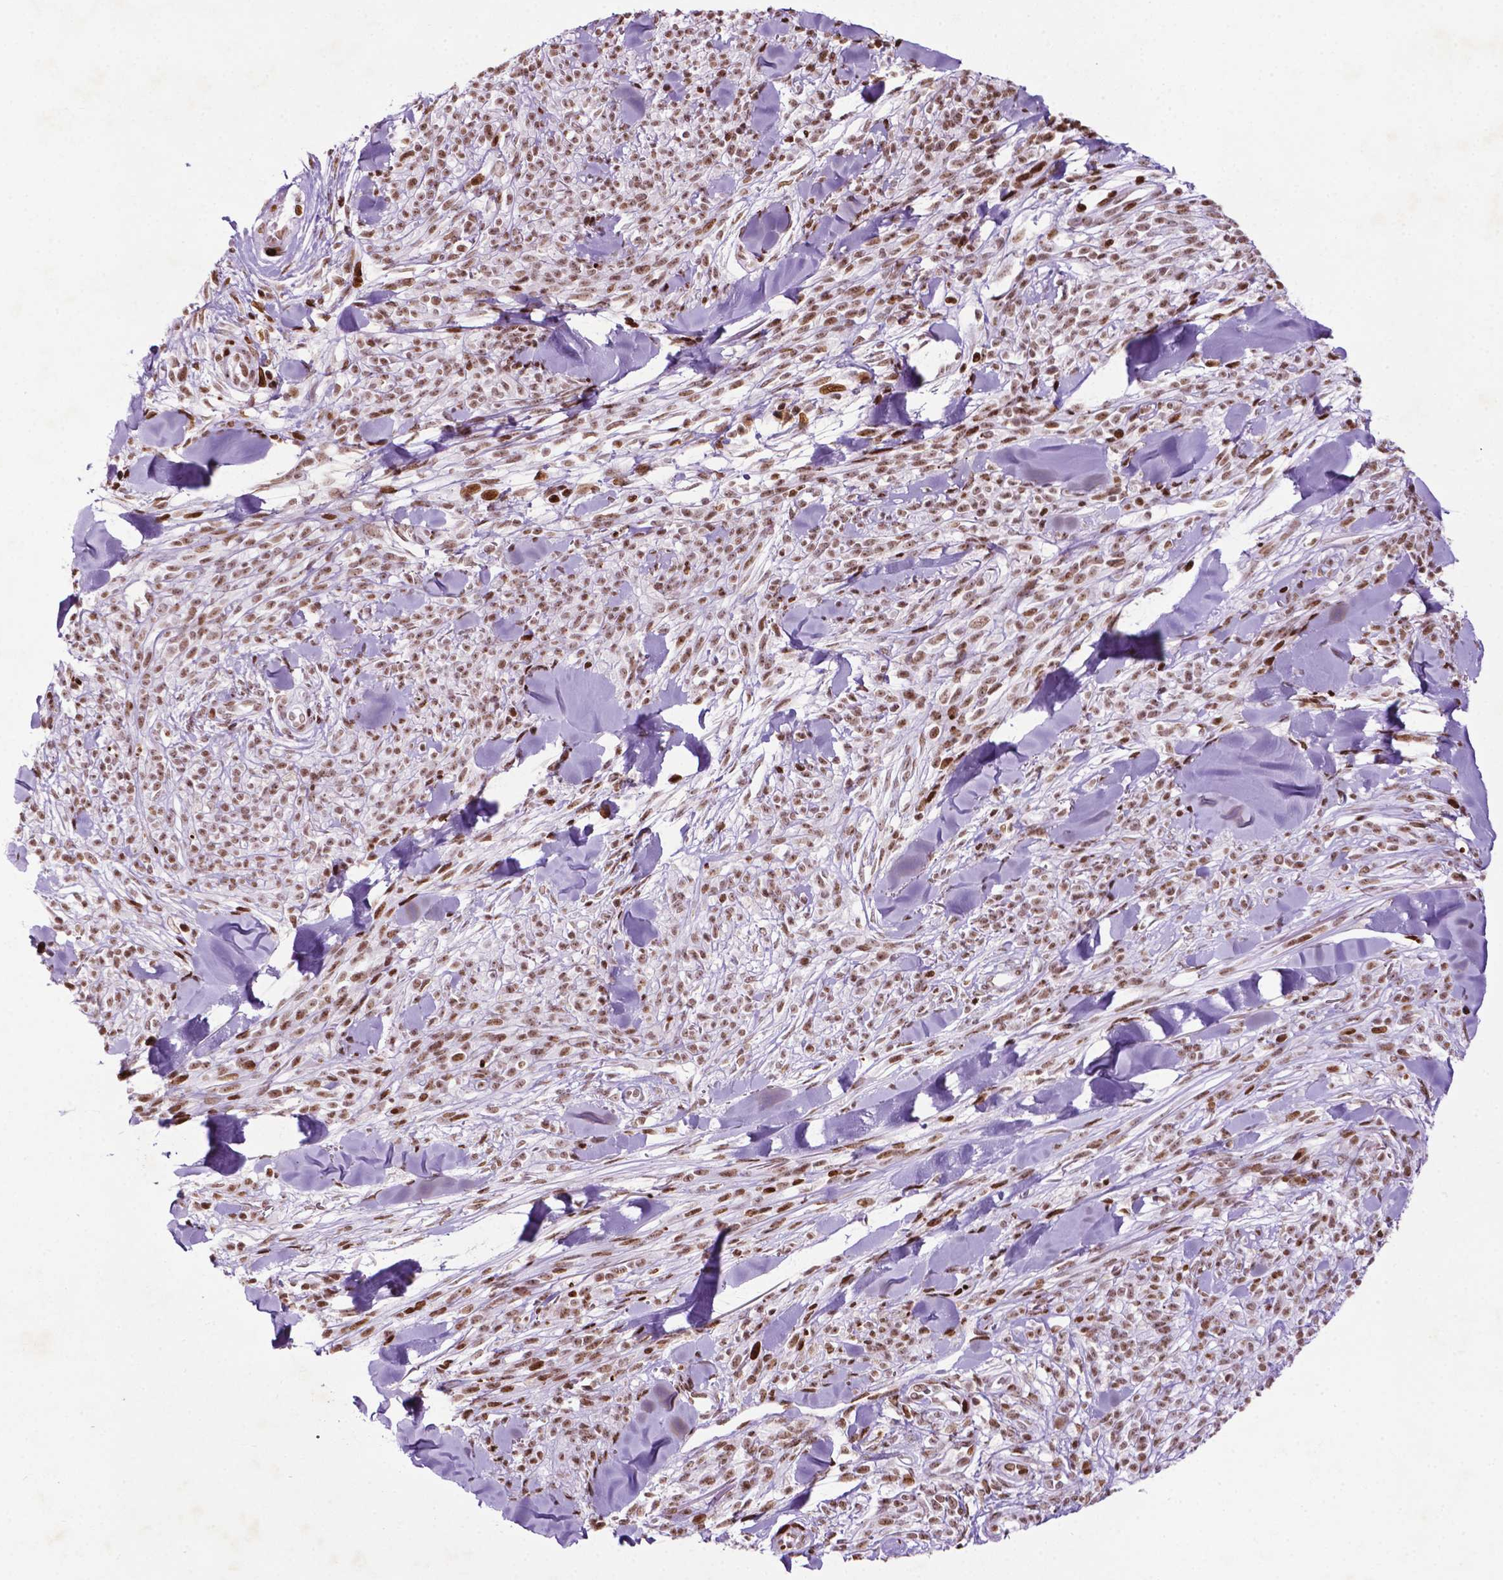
{"staining": {"intensity": "moderate", "quantity": ">75%", "location": "nuclear"}, "tissue": "melanoma", "cell_type": "Tumor cells", "image_type": "cancer", "snomed": [{"axis": "morphology", "description": "Malignant melanoma, NOS"}, {"axis": "topography", "description": "Skin"}, {"axis": "topography", "description": "Skin of trunk"}], "caption": "Immunohistochemistry photomicrograph of melanoma stained for a protein (brown), which exhibits medium levels of moderate nuclear positivity in about >75% of tumor cells.", "gene": "TMEM250", "patient": {"sex": "male", "age": 74}}